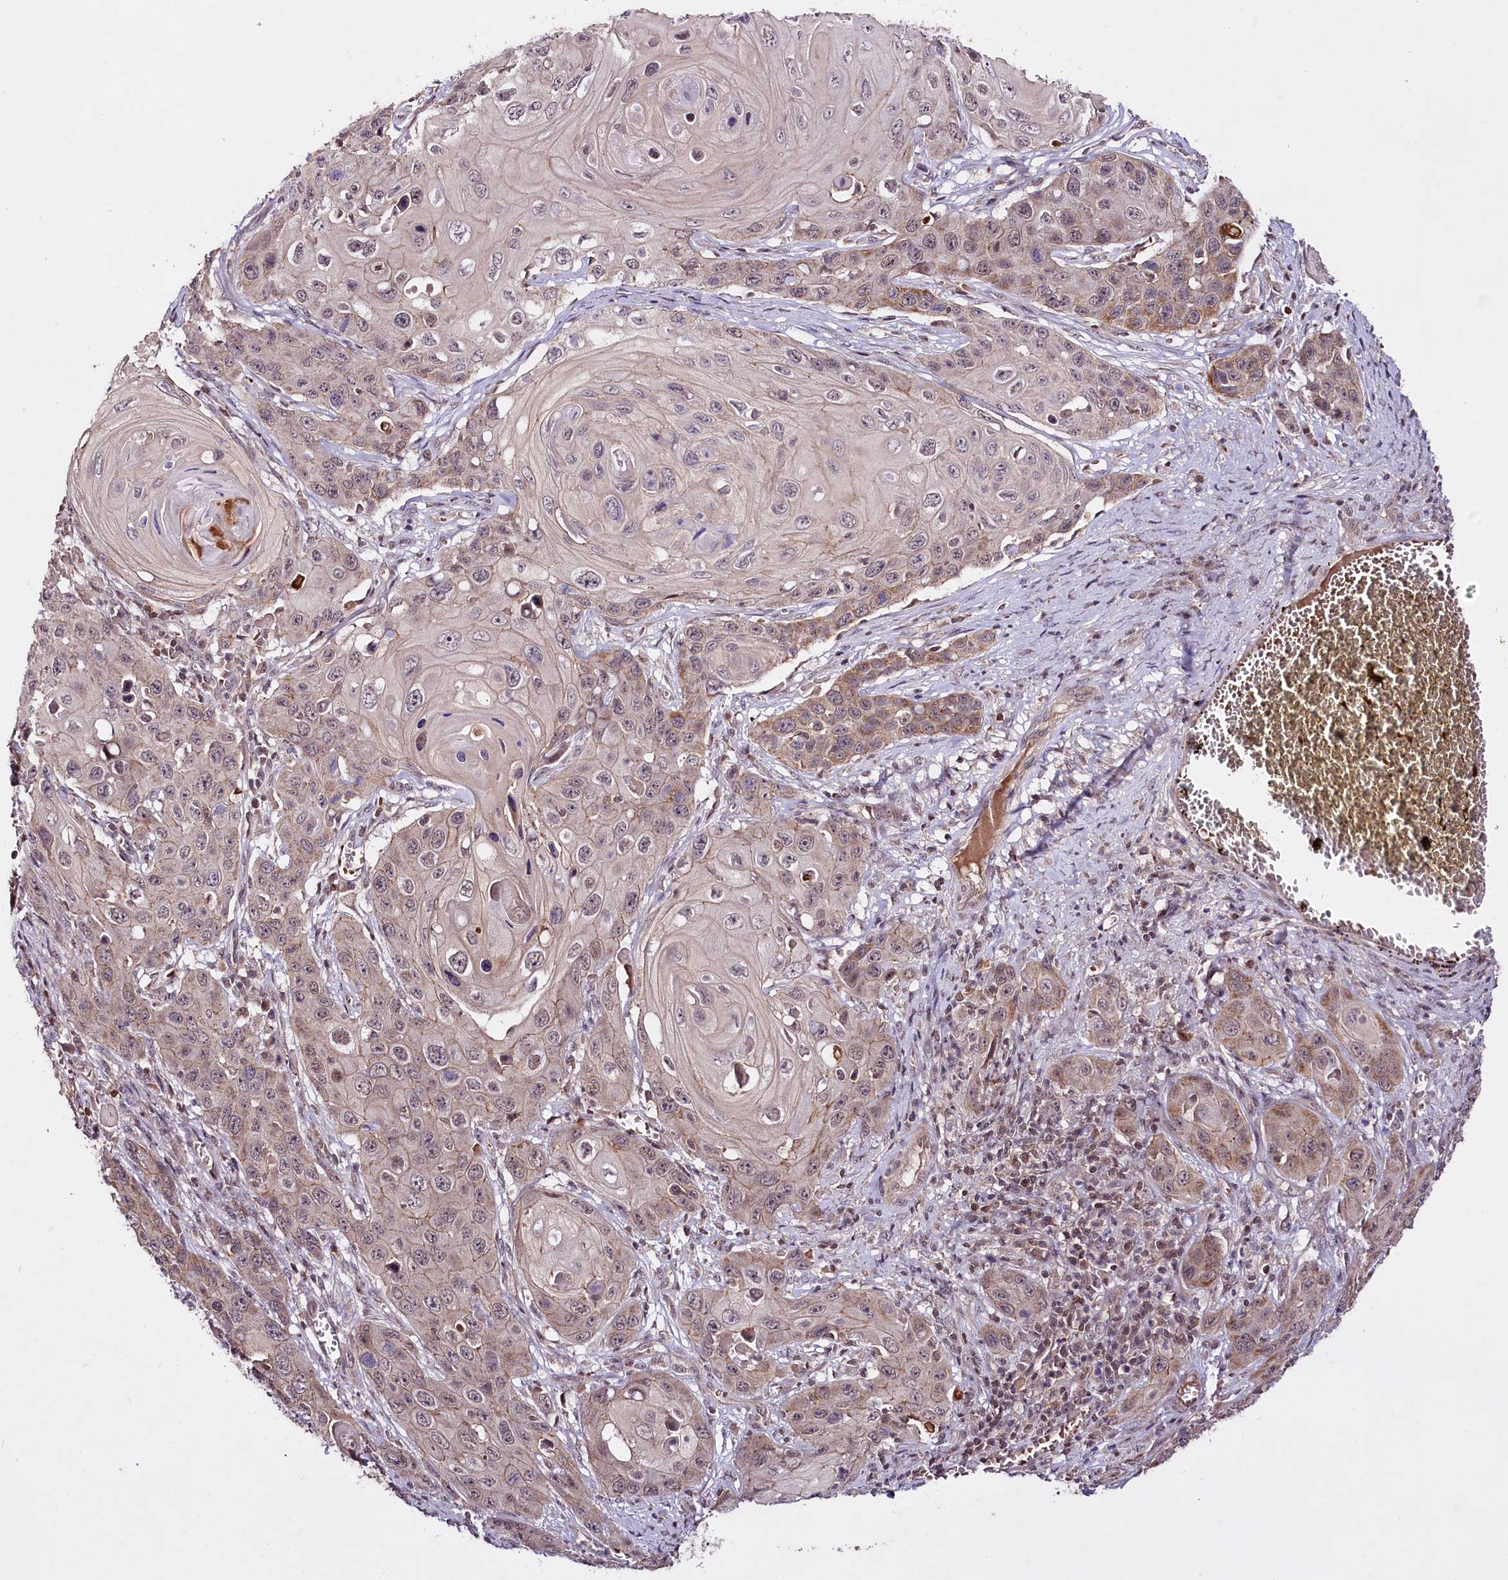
{"staining": {"intensity": "moderate", "quantity": "<25%", "location": "cytoplasmic/membranous,nuclear"}, "tissue": "skin cancer", "cell_type": "Tumor cells", "image_type": "cancer", "snomed": [{"axis": "morphology", "description": "Squamous cell carcinoma, NOS"}, {"axis": "topography", "description": "Skin"}], "caption": "Human skin cancer (squamous cell carcinoma) stained with a protein marker reveals moderate staining in tumor cells.", "gene": "TAFAZZIN", "patient": {"sex": "male", "age": 55}}